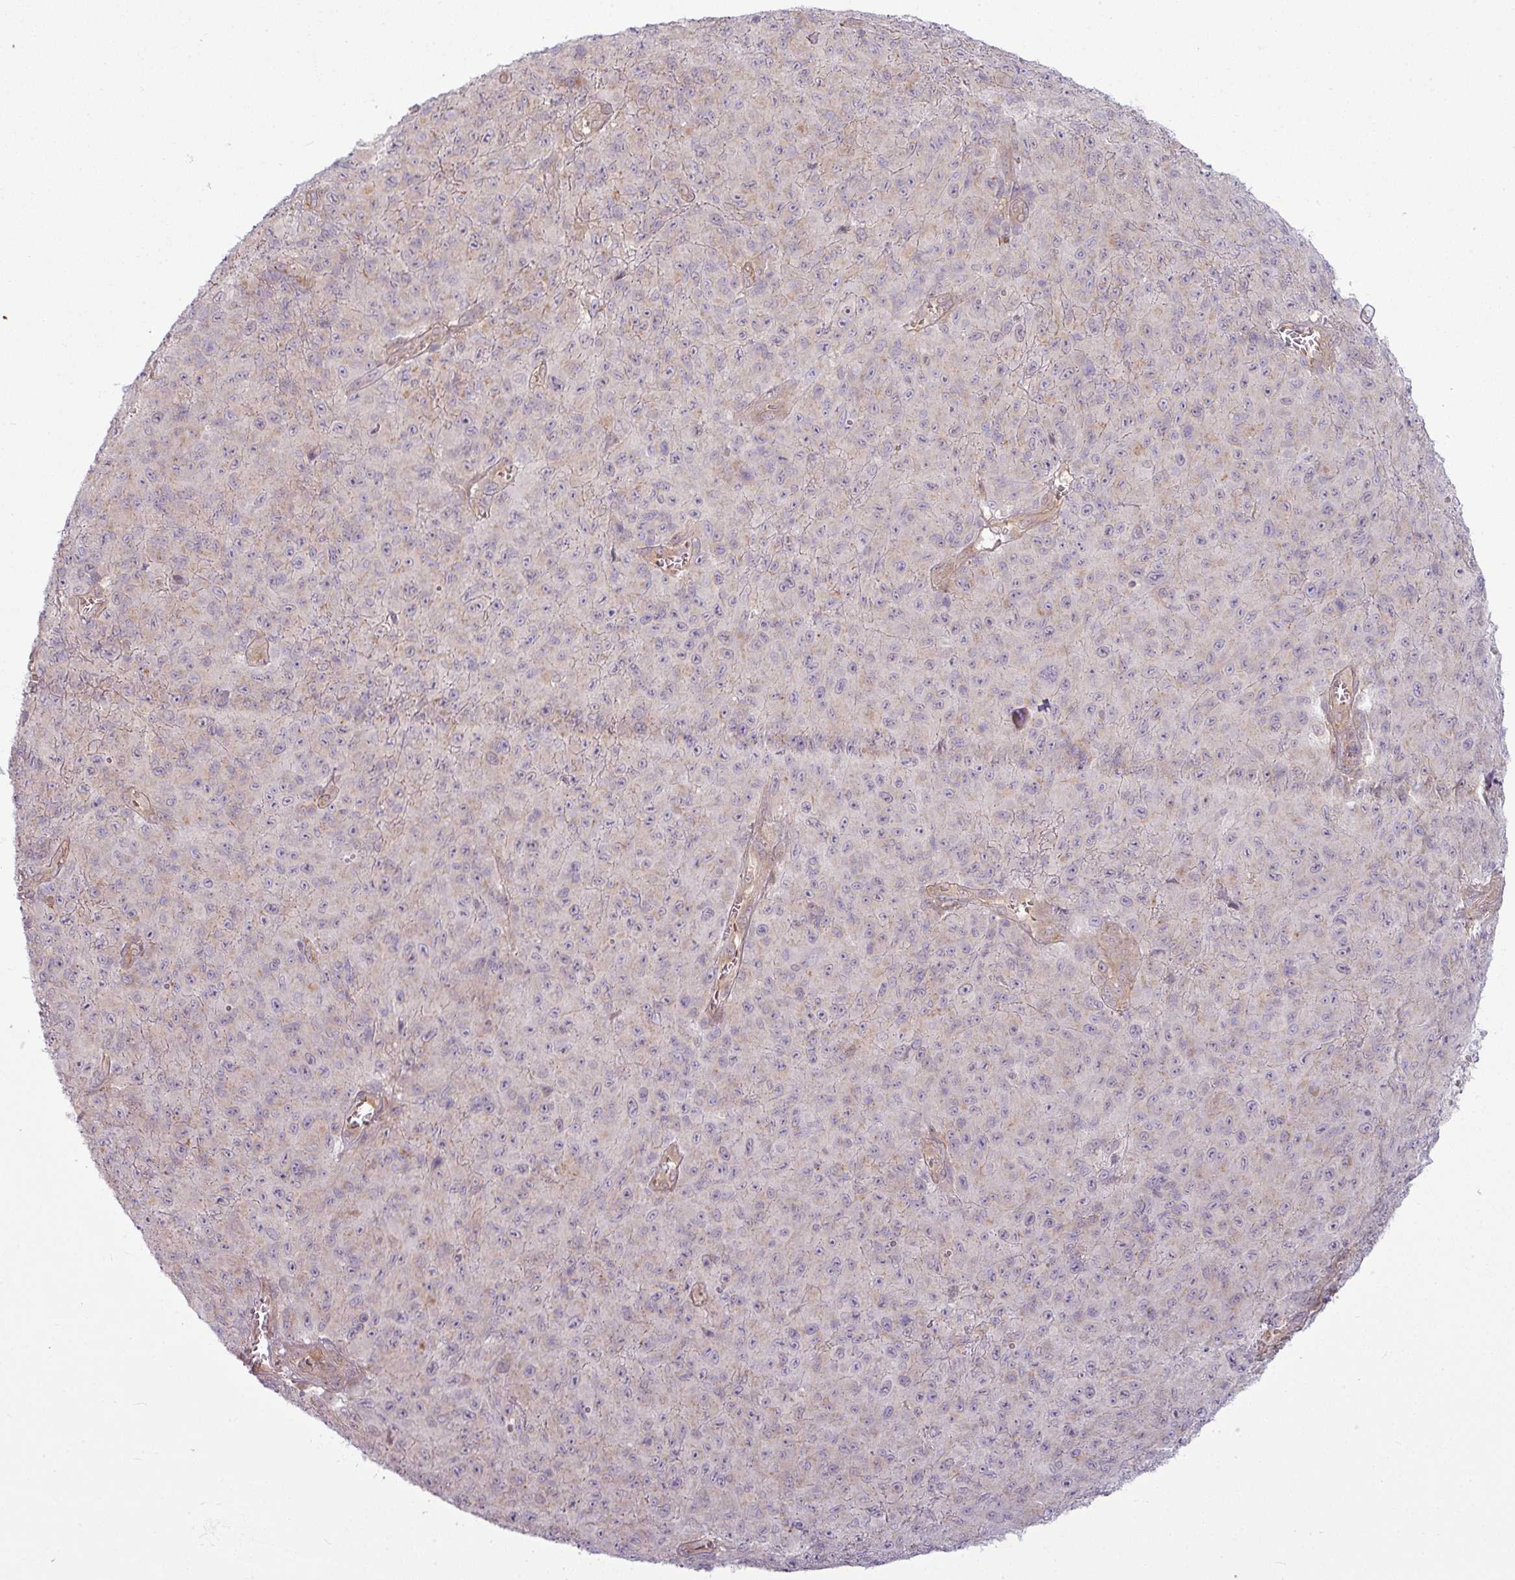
{"staining": {"intensity": "negative", "quantity": "none", "location": "none"}, "tissue": "melanoma", "cell_type": "Tumor cells", "image_type": "cancer", "snomed": [{"axis": "morphology", "description": "Malignant melanoma, NOS"}, {"axis": "topography", "description": "Skin"}], "caption": "A high-resolution image shows immunohistochemistry (IHC) staining of malignant melanoma, which demonstrates no significant expression in tumor cells.", "gene": "CCDC144A", "patient": {"sex": "male", "age": 46}}